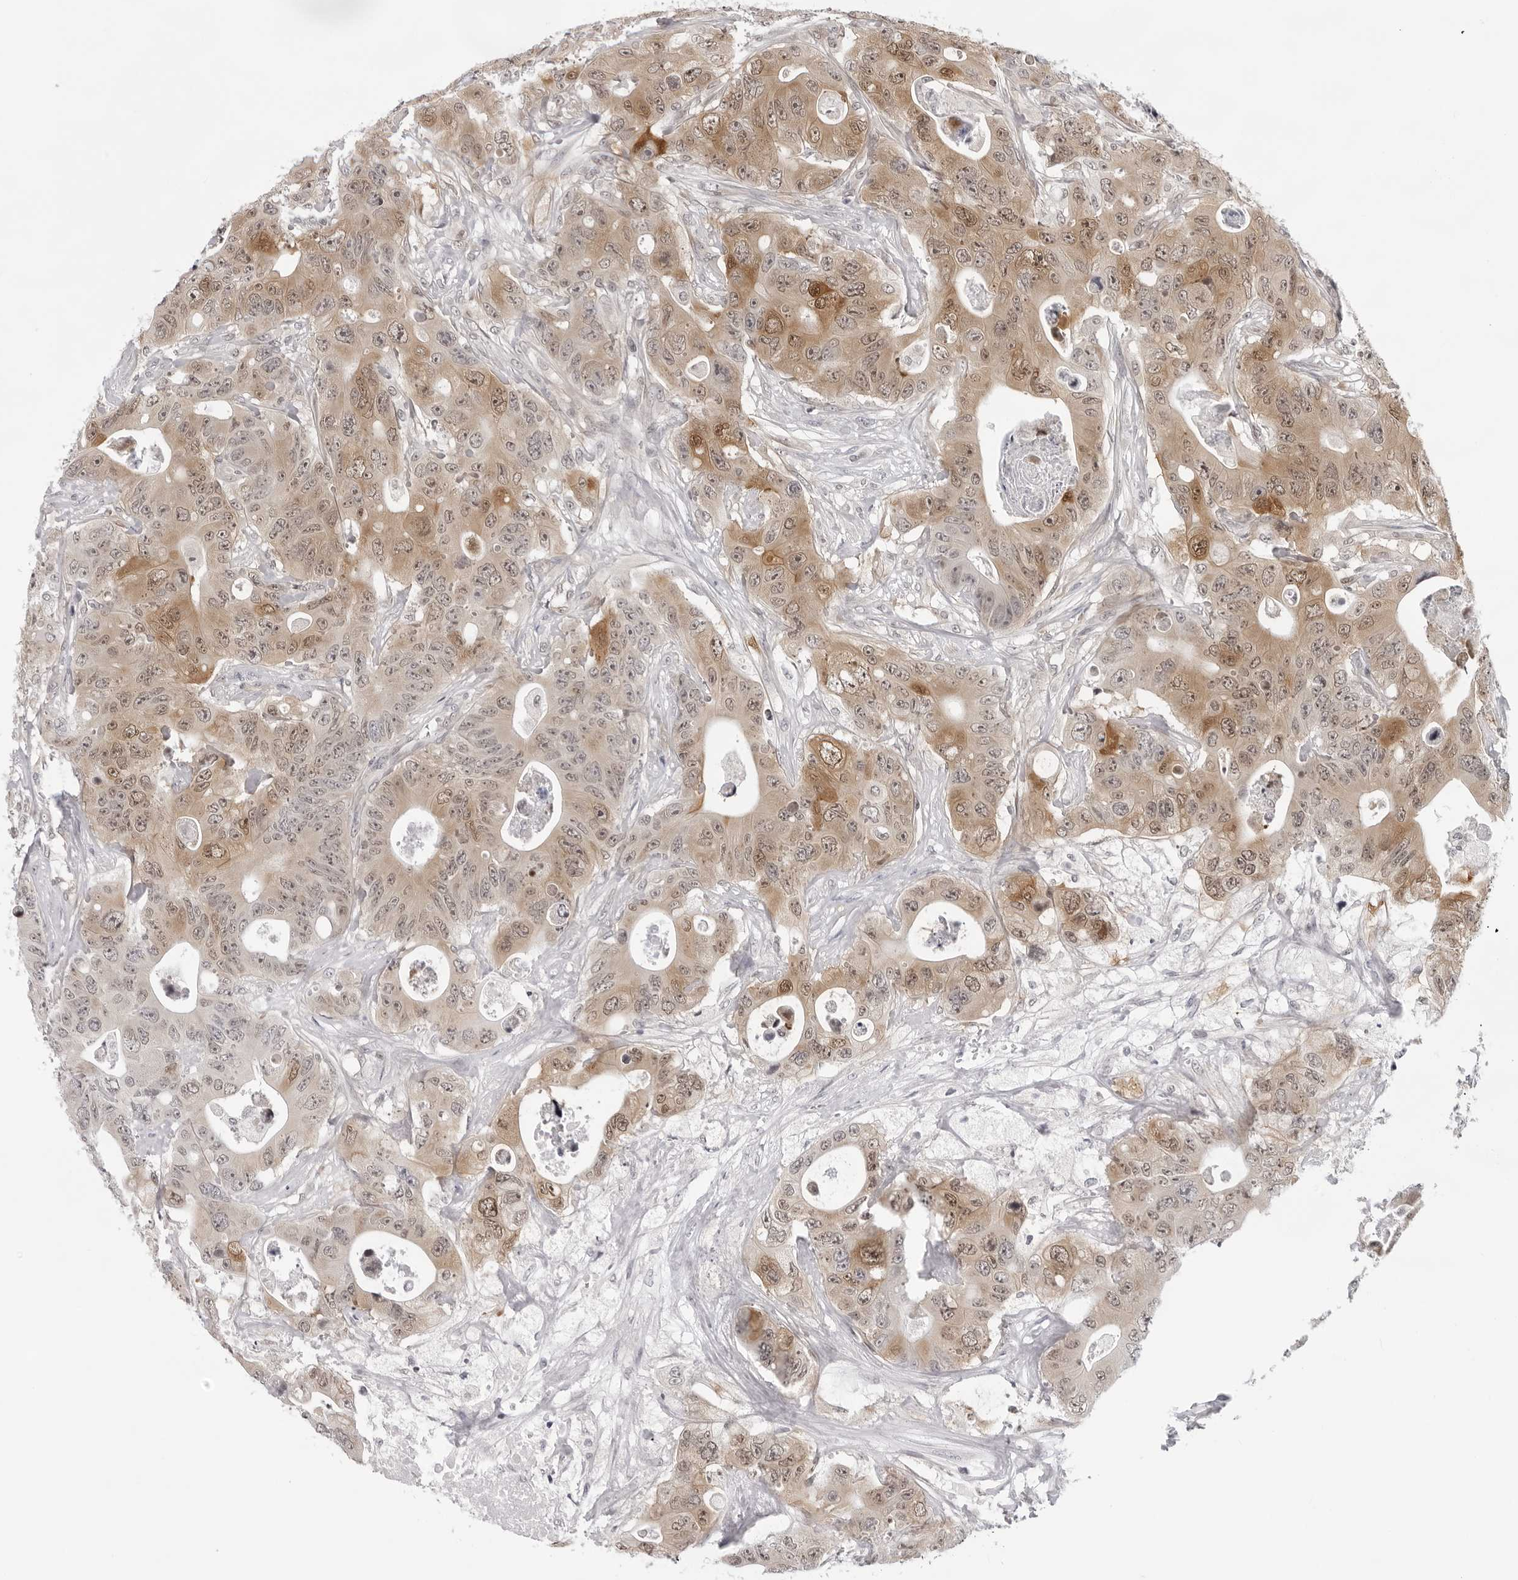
{"staining": {"intensity": "moderate", "quantity": ">75%", "location": "cytoplasmic/membranous"}, "tissue": "colorectal cancer", "cell_type": "Tumor cells", "image_type": "cancer", "snomed": [{"axis": "morphology", "description": "Adenocarcinoma, NOS"}, {"axis": "topography", "description": "Colon"}], "caption": "An IHC micrograph of neoplastic tissue is shown. Protein staining in brown shows moderate cytoplasmic/membranous positivity in colorectal adenocarcinoma within tumor cells. Nuclei are stained in blue.", "gene": "CASP7", "patient": {"sex": "female", "age": 46}}